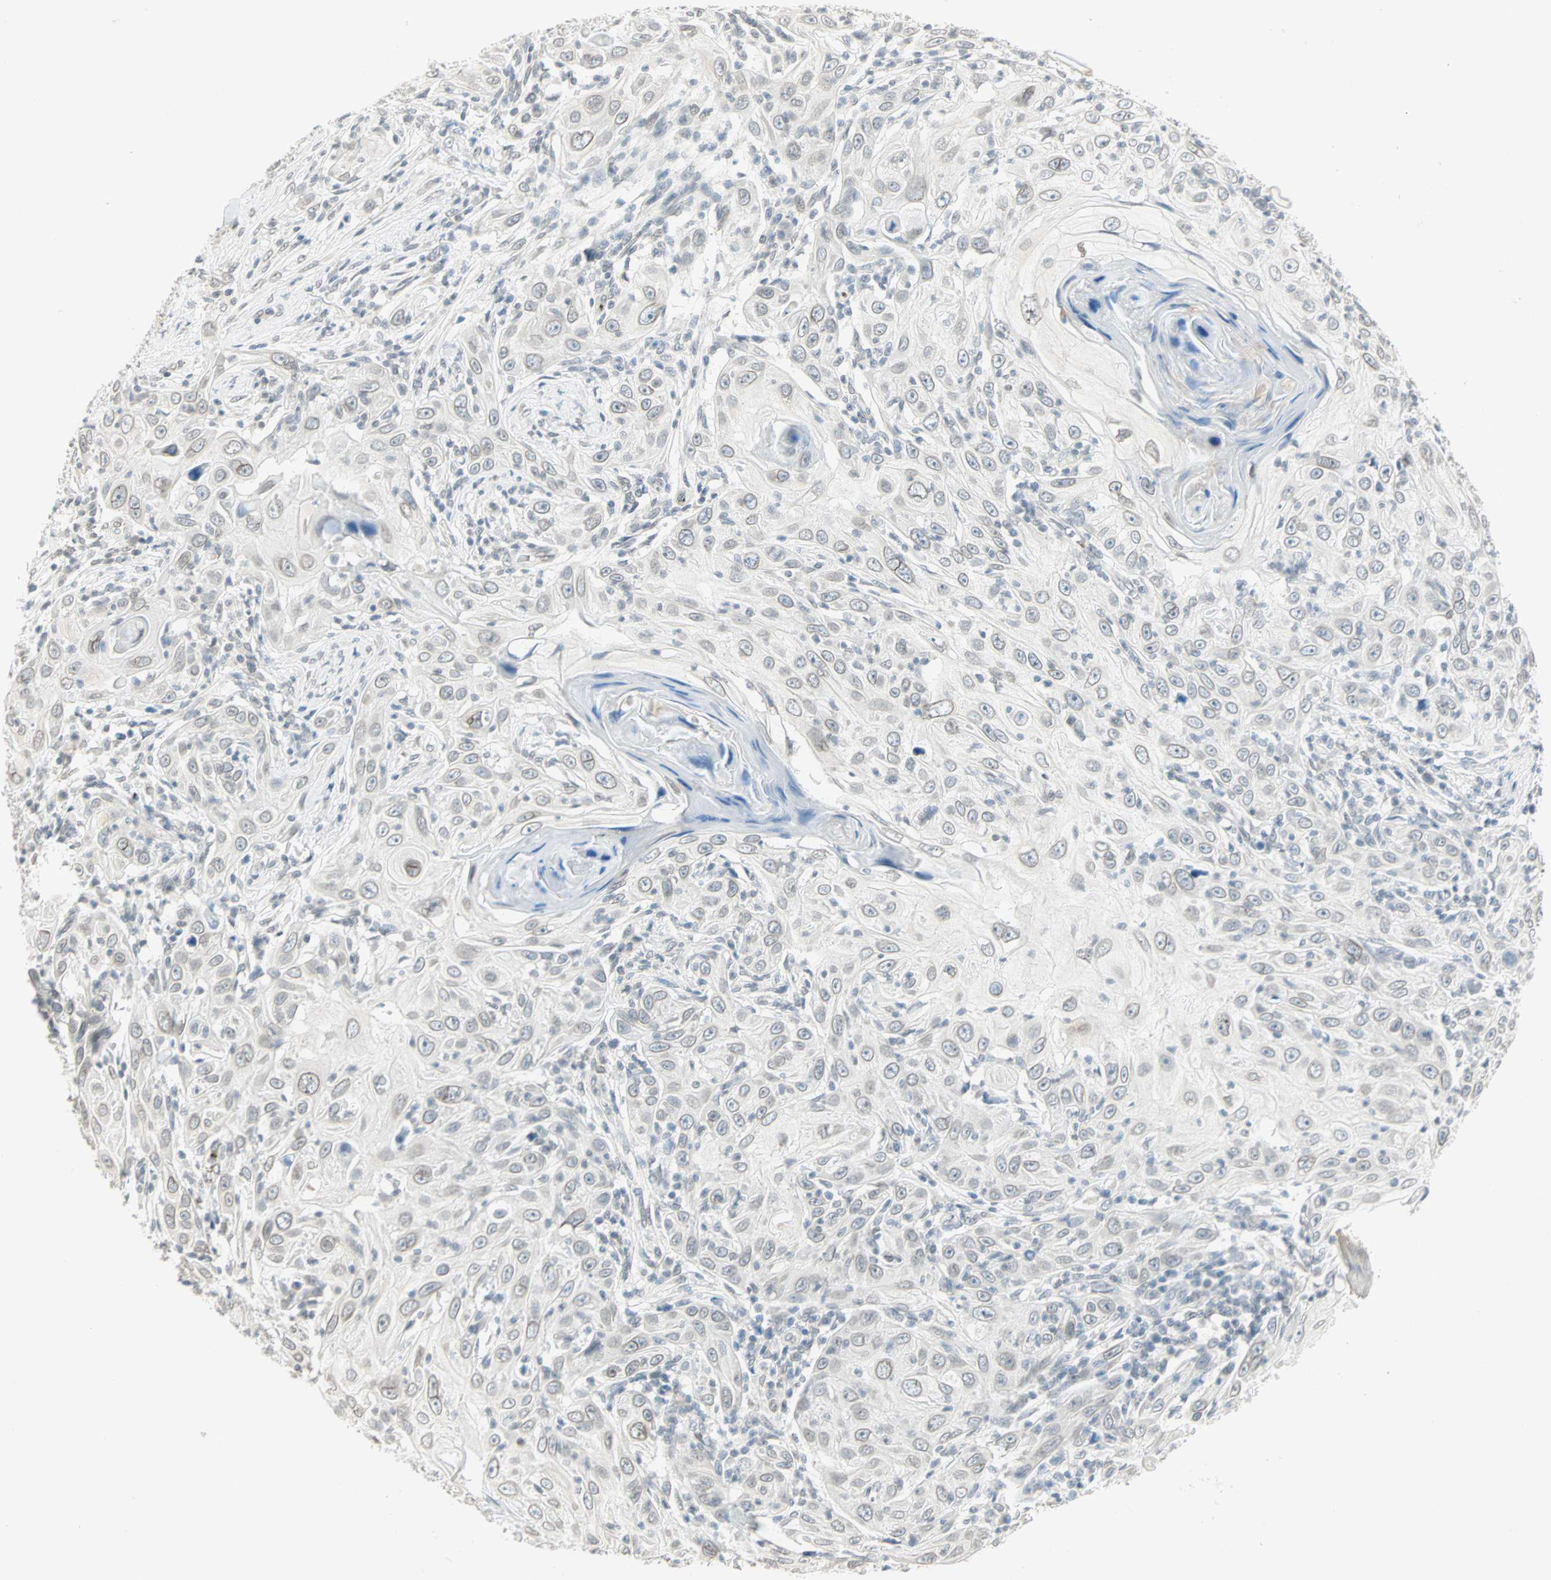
{"staining": {"intensity": "negative", "quantity": "none", "location": "none"}, "tissue": "skin cancer", "cell_type": "Tumor cells", "image_type": "cancer", "snomed": [{"axis": "morphology", "description": "Squamous cell carcinoma, NOS"}, {"axis": "topography", "description": "Skin"}], "caption": "Immunohistochemistry (IHC) histopathology image of neoplastic tissue: human skin cancer stained with DAB shows no significant protein staining in tumor cells. (Brightfield microscopy of DAB IHC at high magnification).", "gene": "BCAN", "patient": {"sex": "female", "age": 88}}